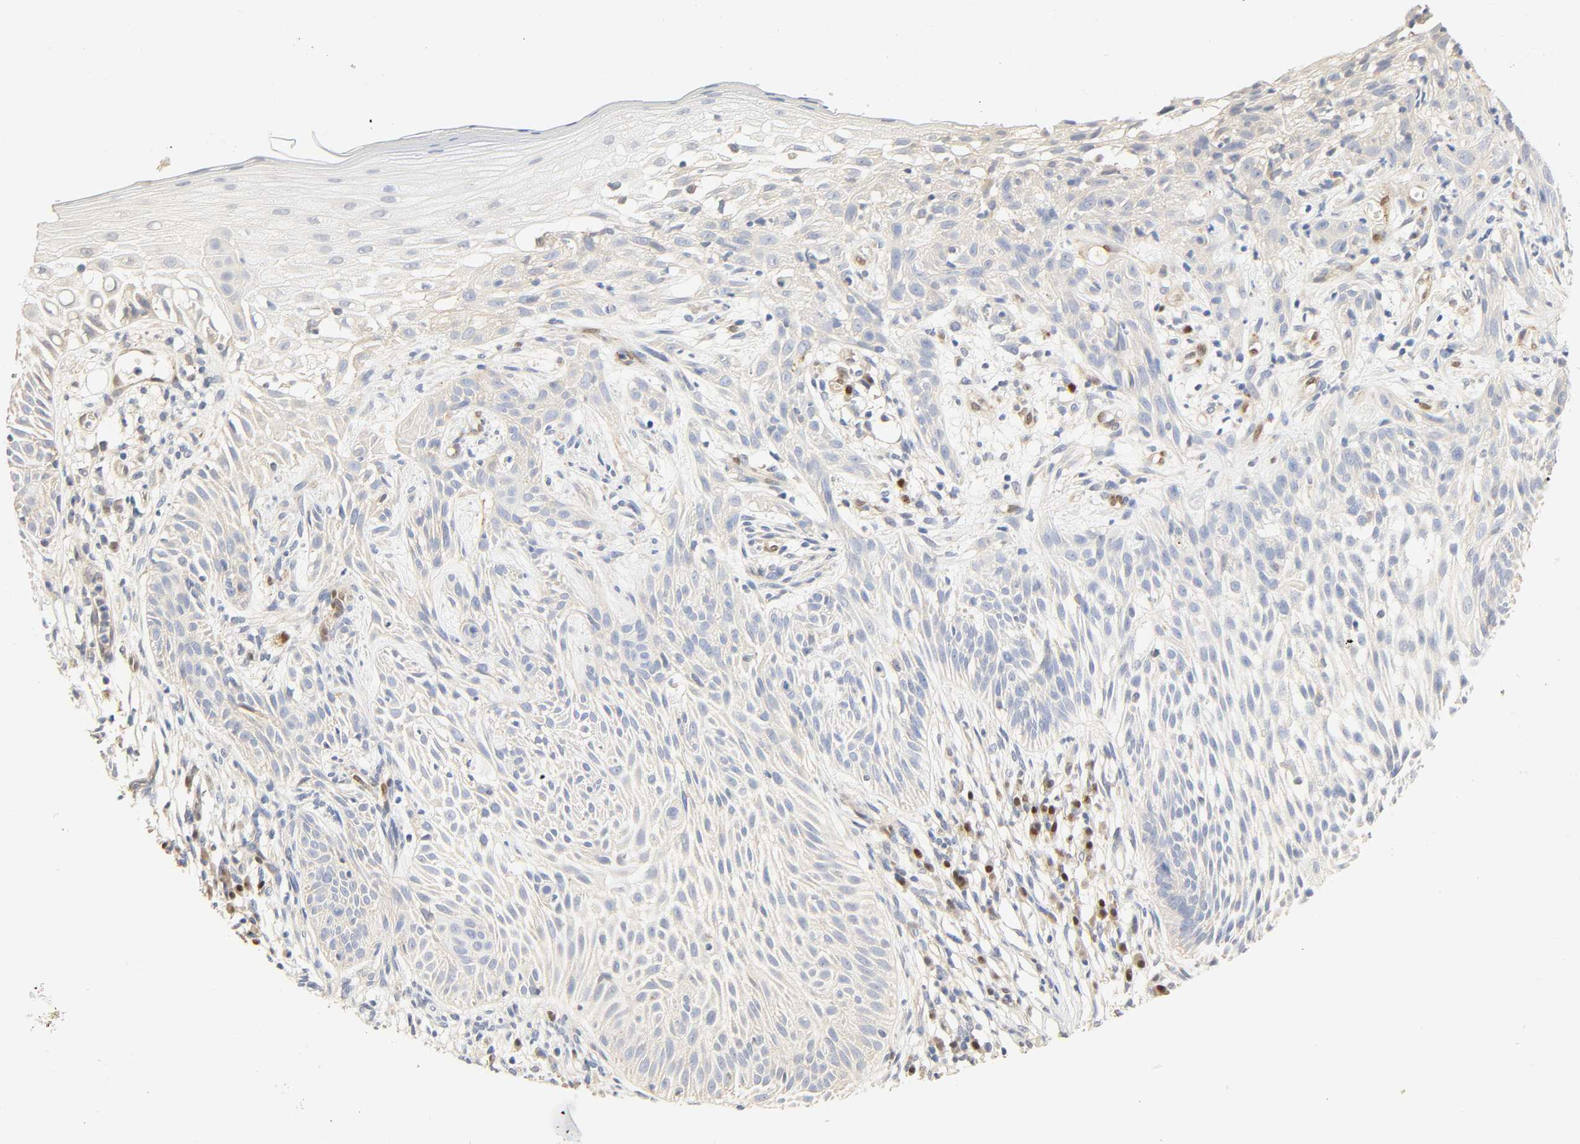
{"staining": {"intensity": "negative", "quantity": "none", "location": "none"}, "tissue": "skin cancer", "cell_type": "Tumor cells", "image_type": "cancer", "snomed": [{"axis": "morphology", "description": "Normal tissue, NOS"}, {"axis": "morphology", "description": "Basal cell carcinoma"}, {"axis": "topography", "description": "Skin"}], "caption": "Immunohistochemistry (IHC) of human basal cell carcinoma (skin) exhibits no expression in tumor cells.", "gene": "BORCS8-MEF2B", "patient": {"sex": "female", "age": 69}}